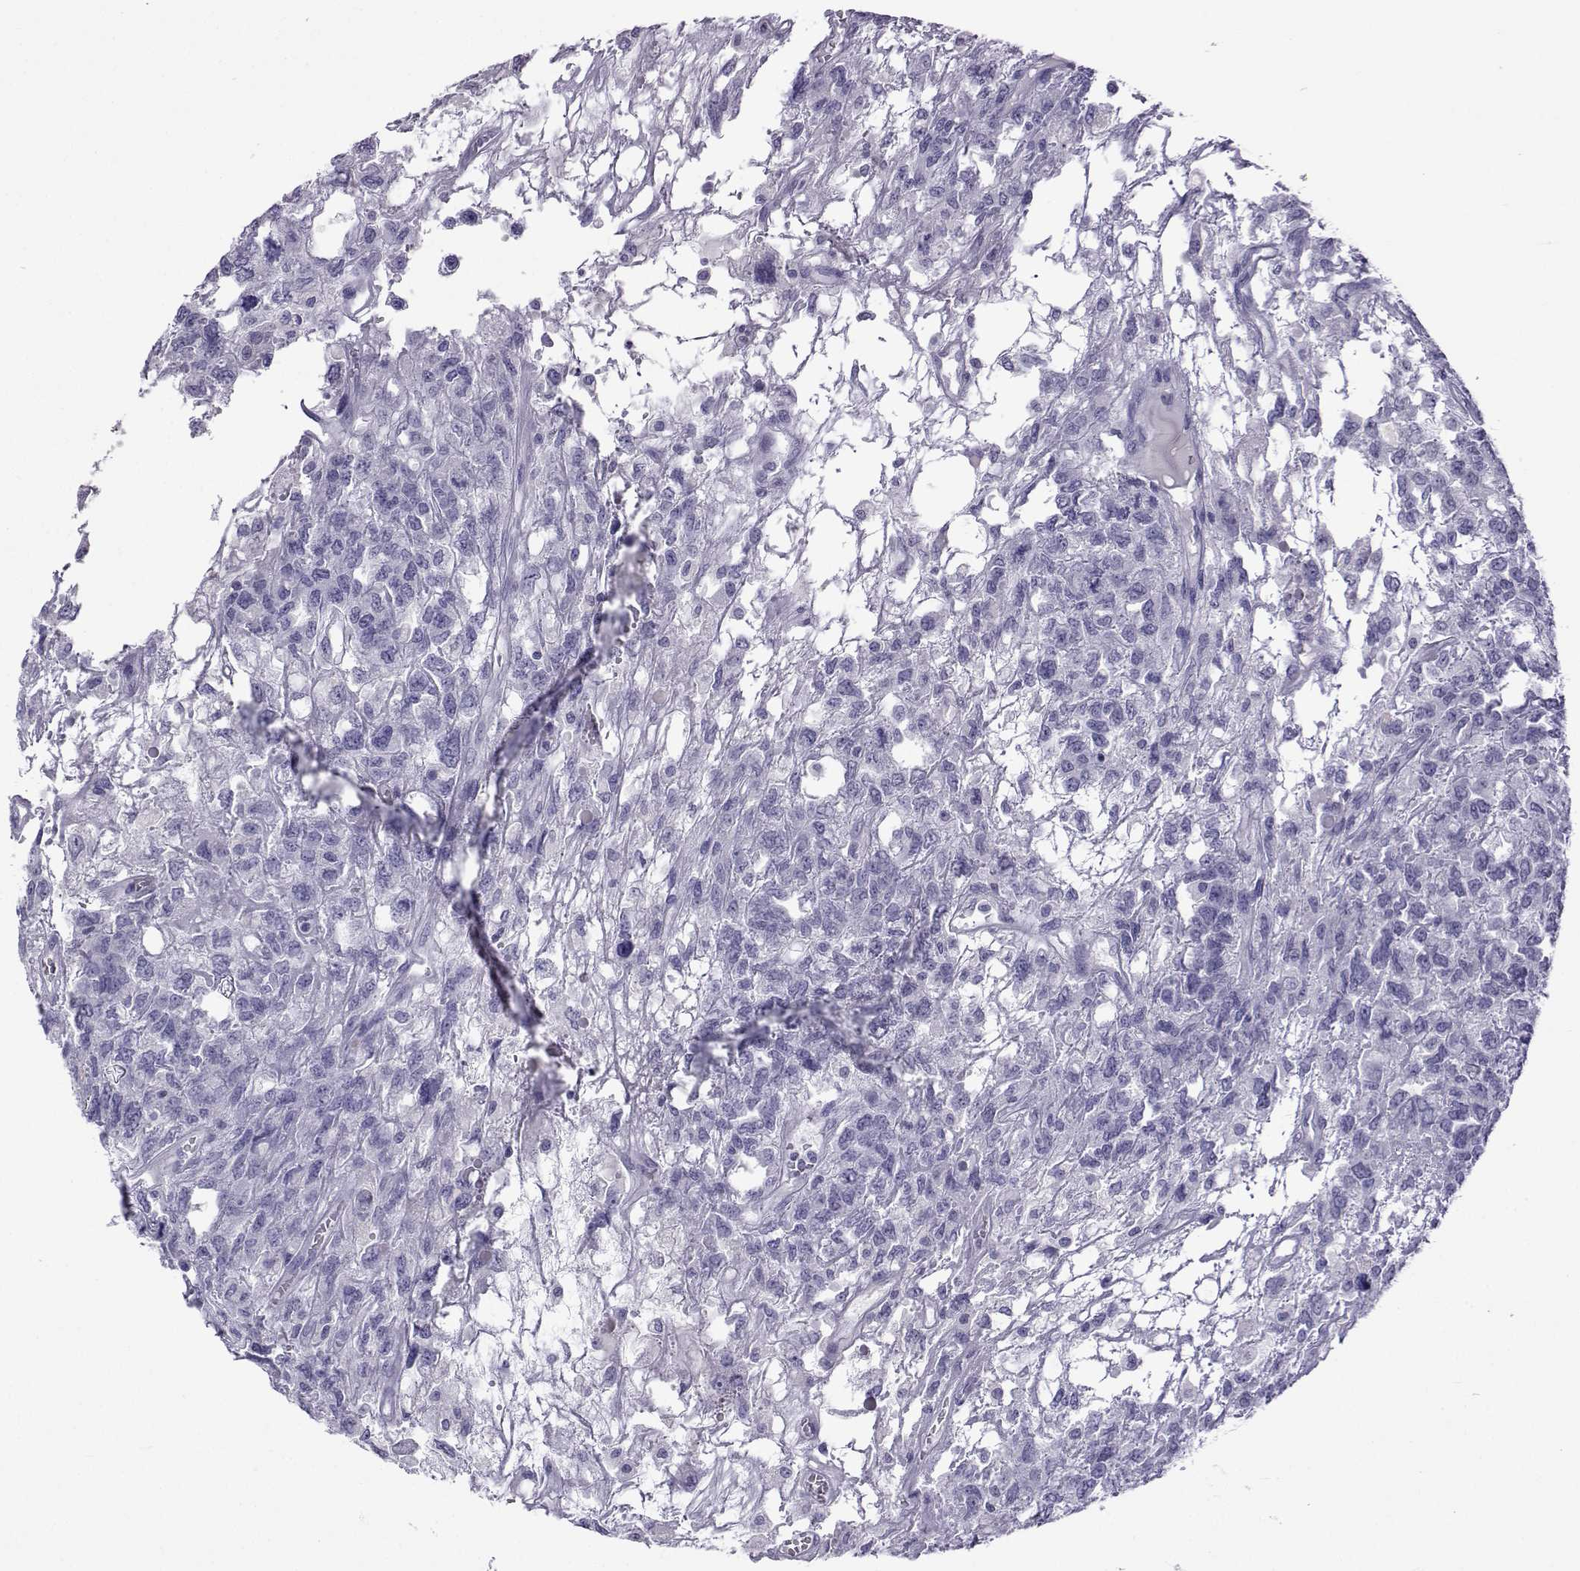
{"staining": {"intensity": "negative", "quantity": "none", "location": "none"}, "tissue": "testis cancer", "cell_type": "Tumor cells", "image_type": "cancer", "snomed": [{"axis": "morphology", "description": "Seminoma, NOS"}, {"axis": "topography", "description": "Testis"}], "caption": "Seminoma (testis) was stained to show a protein in brown. There is no significant staining in tumor cells.", "gene": "ACTL7A", "patient": {"sex": "male", "age": 52}}